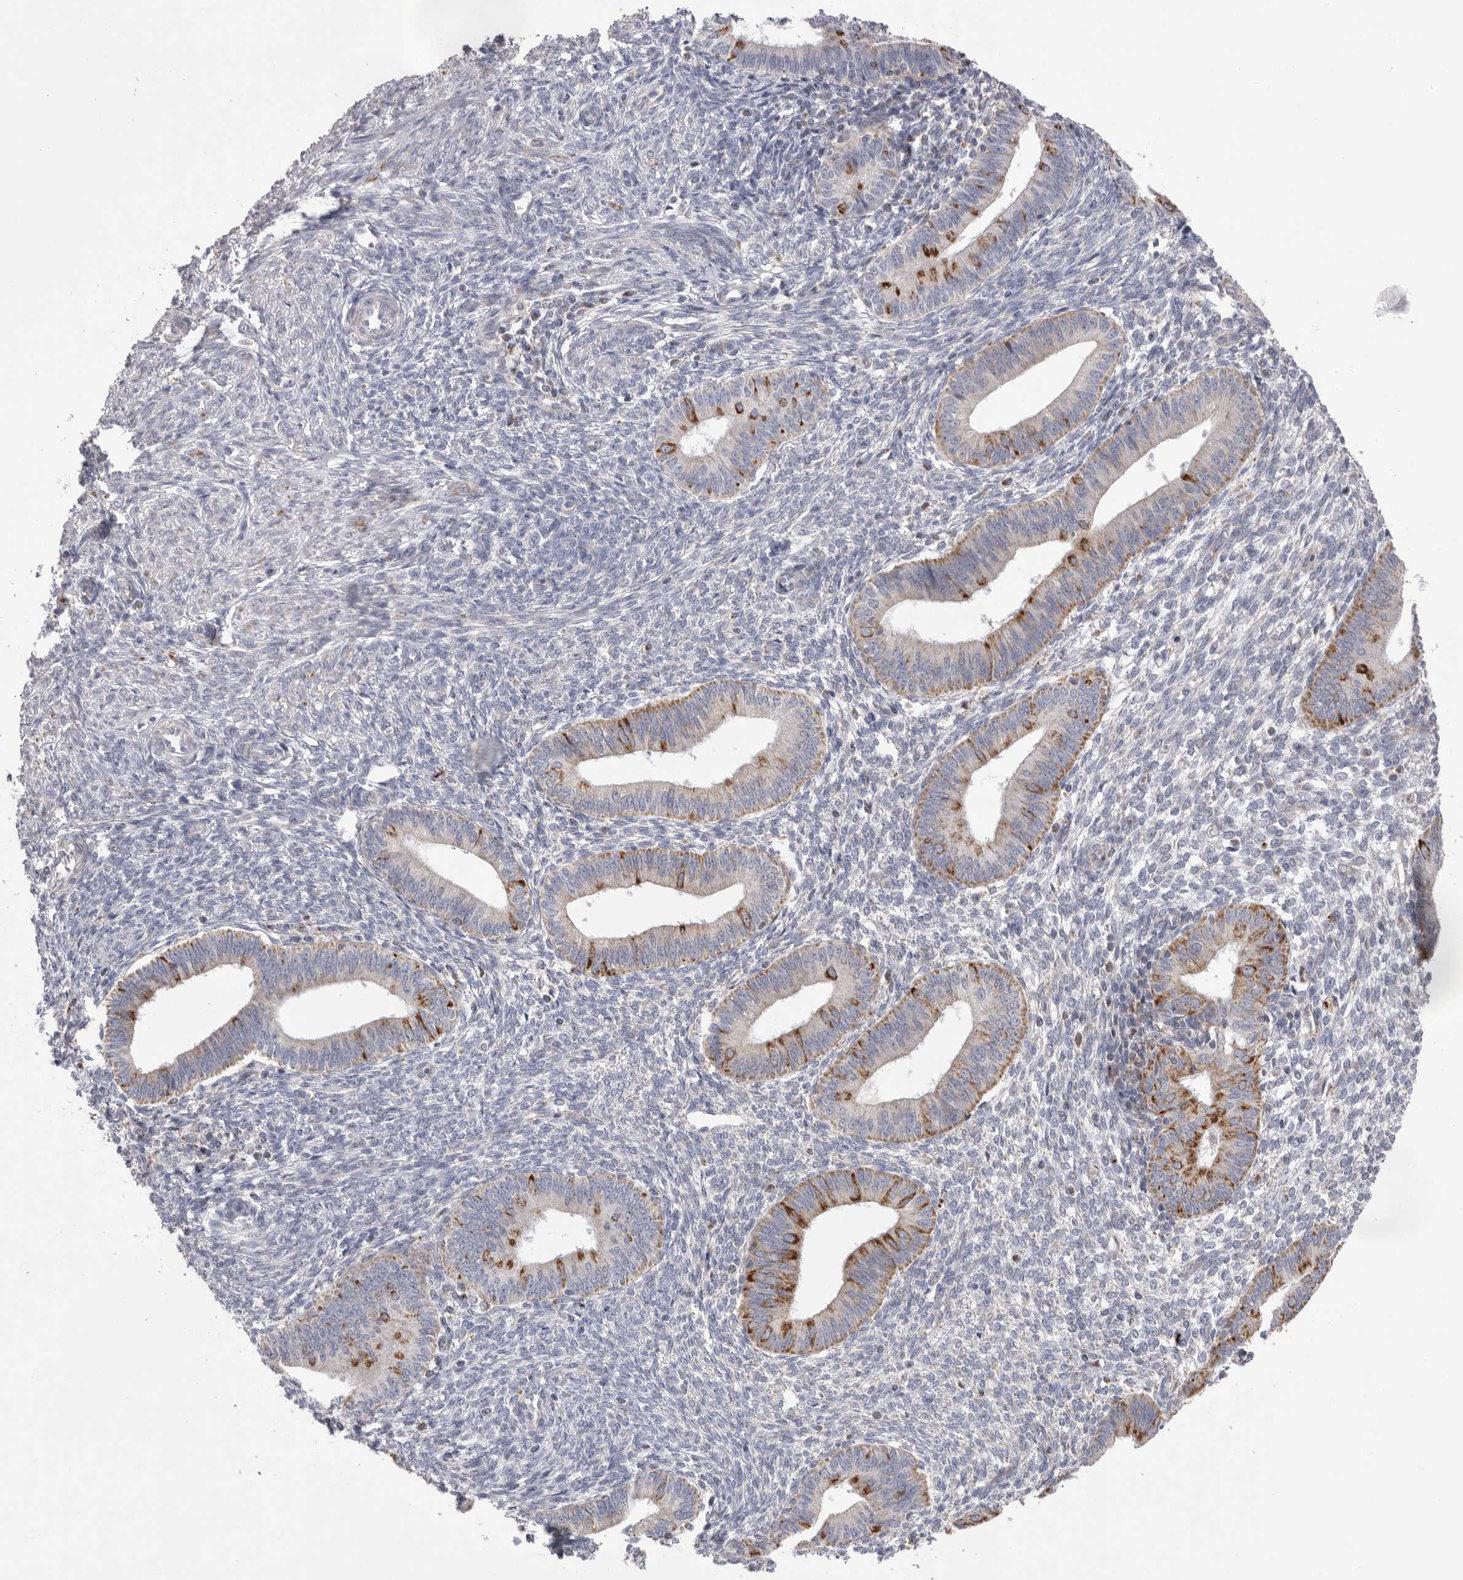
{"staining": {"intensity": "negative", "quantity": "none", "location": "none"}, "tissue": "endometrium", "cell_type": "Cells in endometrial stroma", "image_type": "normal", "snomed": [{"axis": "morphology", "description": "Normal tissue, NOS"}, {"axis": "topography", "description": "Endometrium"}], "caption": "High magnification brightfield microscopy of benign endometrium stained with DAB (3,3'-diaminobenzidine) (brown) and counterstained with hematoxylin (blue): cells in endometrial stroma show no significant staining.", "gene": "VDAC3", "patient": {"sex": "female", "age": 46}}